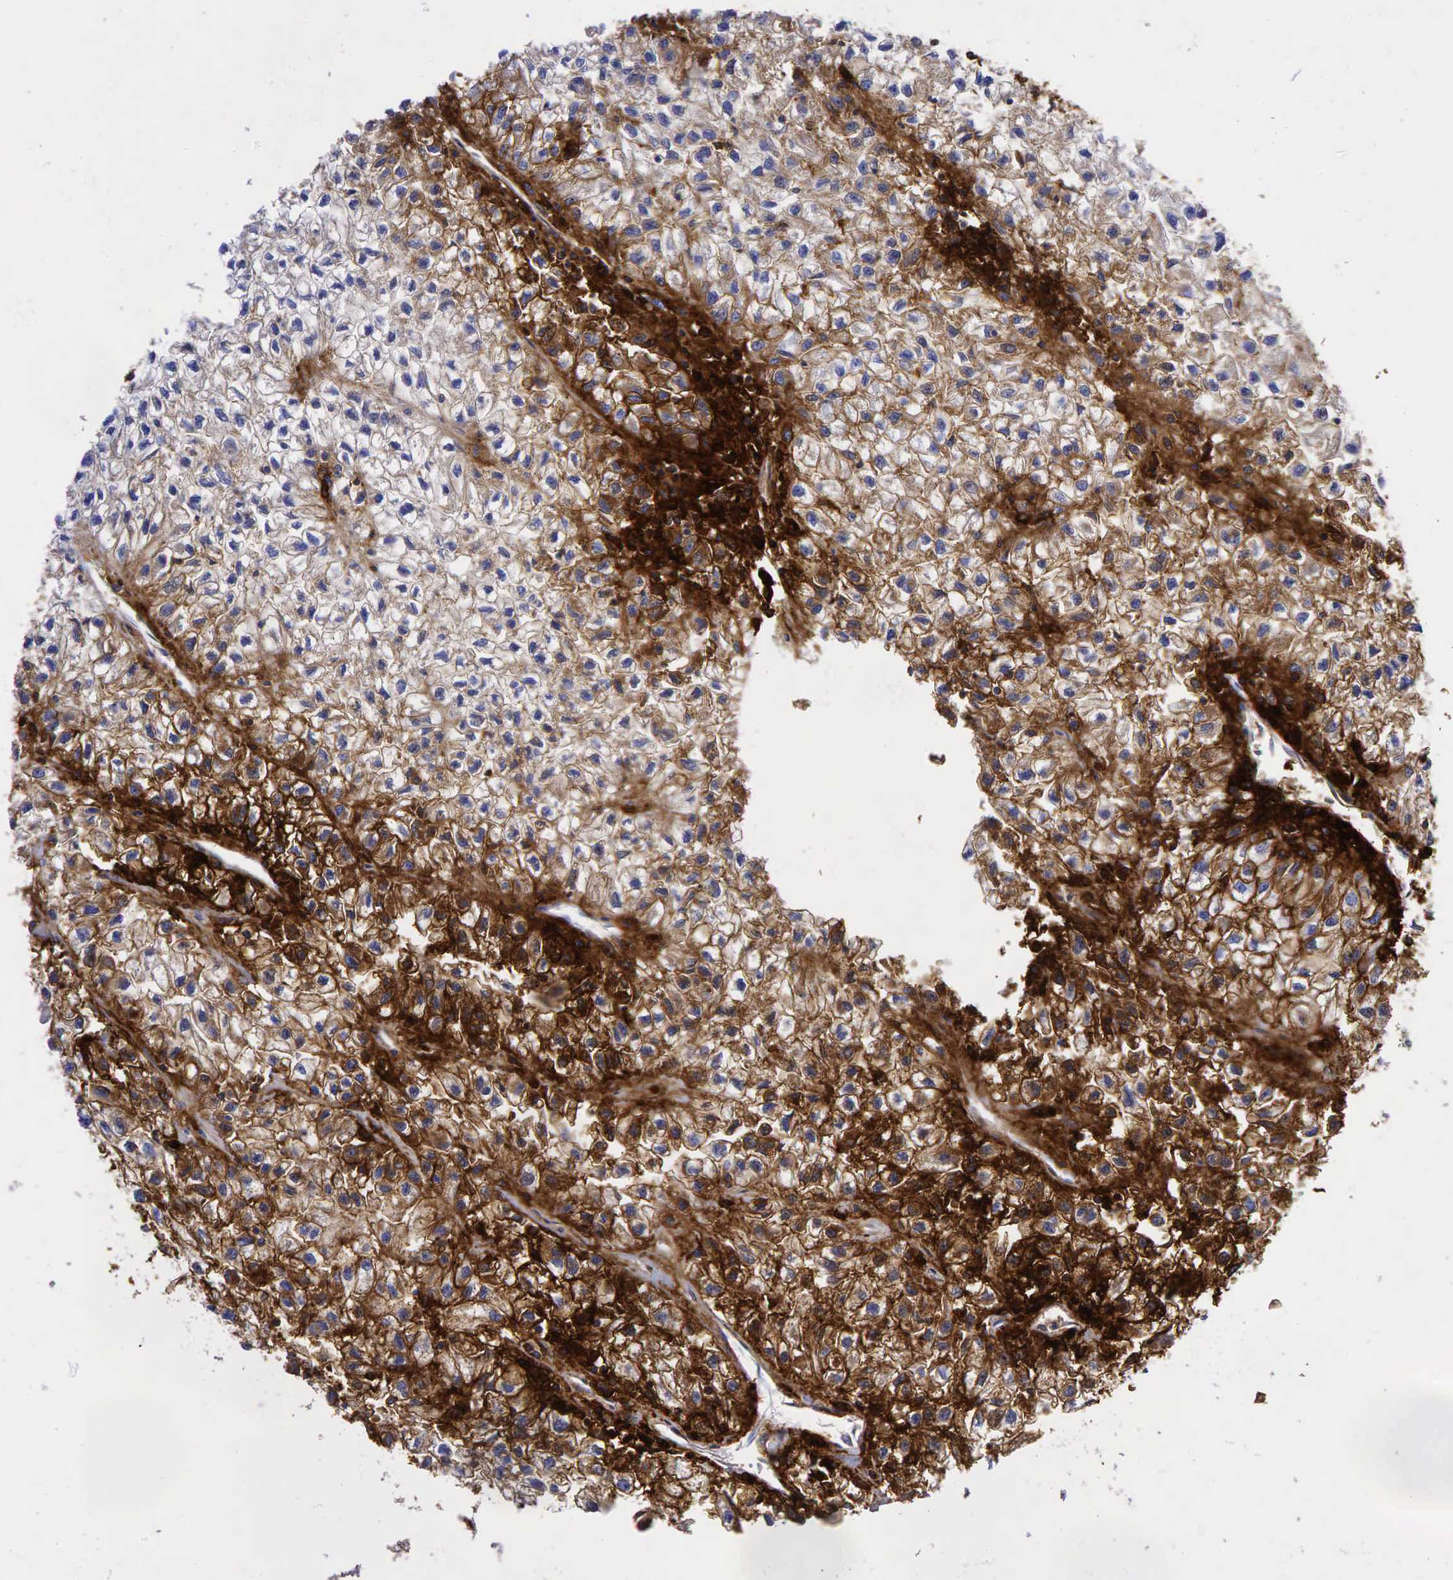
{"staining": {"intensity": "moderate", "quantity": "25%-75%", "location": "cytoplasmic/membranous"}, "tissue": "renal cancer", "cell_type": "Tumor cells", "image_type": "cancer", "snomed": [{"axis": "morphology", "description": "Adenocarcinoma, NOS"}, {"axis": "topography", "description": "Kidney"}], "caption": "Brown immunohistochemical staining in human renal cancer (adenocarcinoma) displays moderate cytoplasmic/membranous expression in approximately 25%-75% of tumor cells. (DAB (3,3'-diaminobenzidine) = brown stain, brightfield microscopy at high magnification).", "gene": "CD44", "patient": {"sex": "male", "age": 59}}